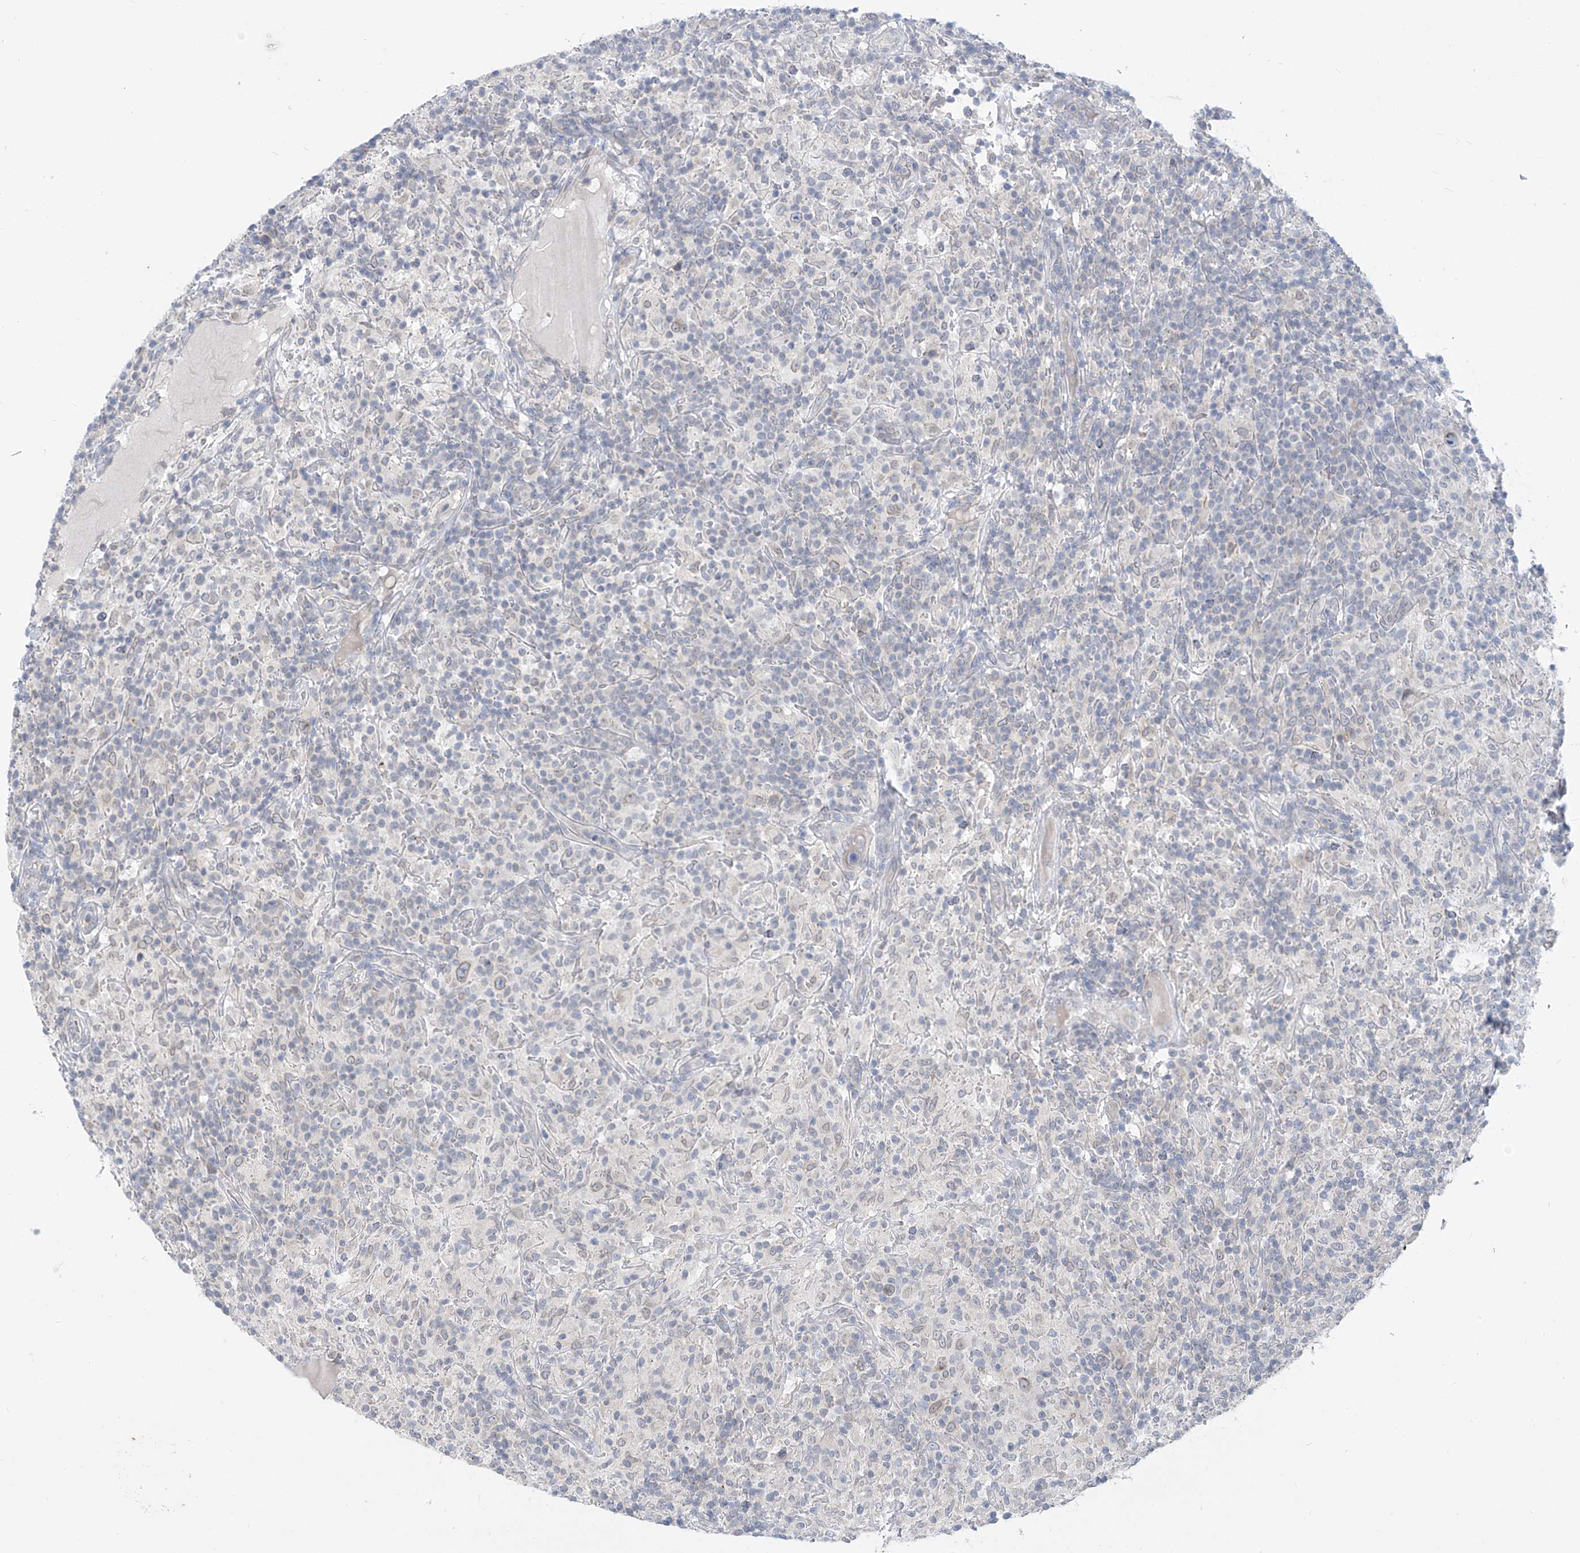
{"staining": {"intensity": "weak", "quantity": "<25%", "location": "cytoplasmic/membranous,nuclear"}, "tissue": "lymphoma", "cell_type": "Tumor cells", "image_type": "cancer", "snomed": [{"axis": "morphology", "description": "Hodgkin's disease, NOS"}, {"axis": "topography", "description": "Lymph node"}], "caption": "Protein analysis of lymphoma reveals no significant staining in tumor cells. The staining was performed using DAB (3,3'-diaminobenzidine) to visualize the protein expression in brown, while the nuclei were stained in blue with hematoxylin (Magnification: 20x).", "gene": "KRTAP25-1", "patient": {"sex": "male", "age": 70}}